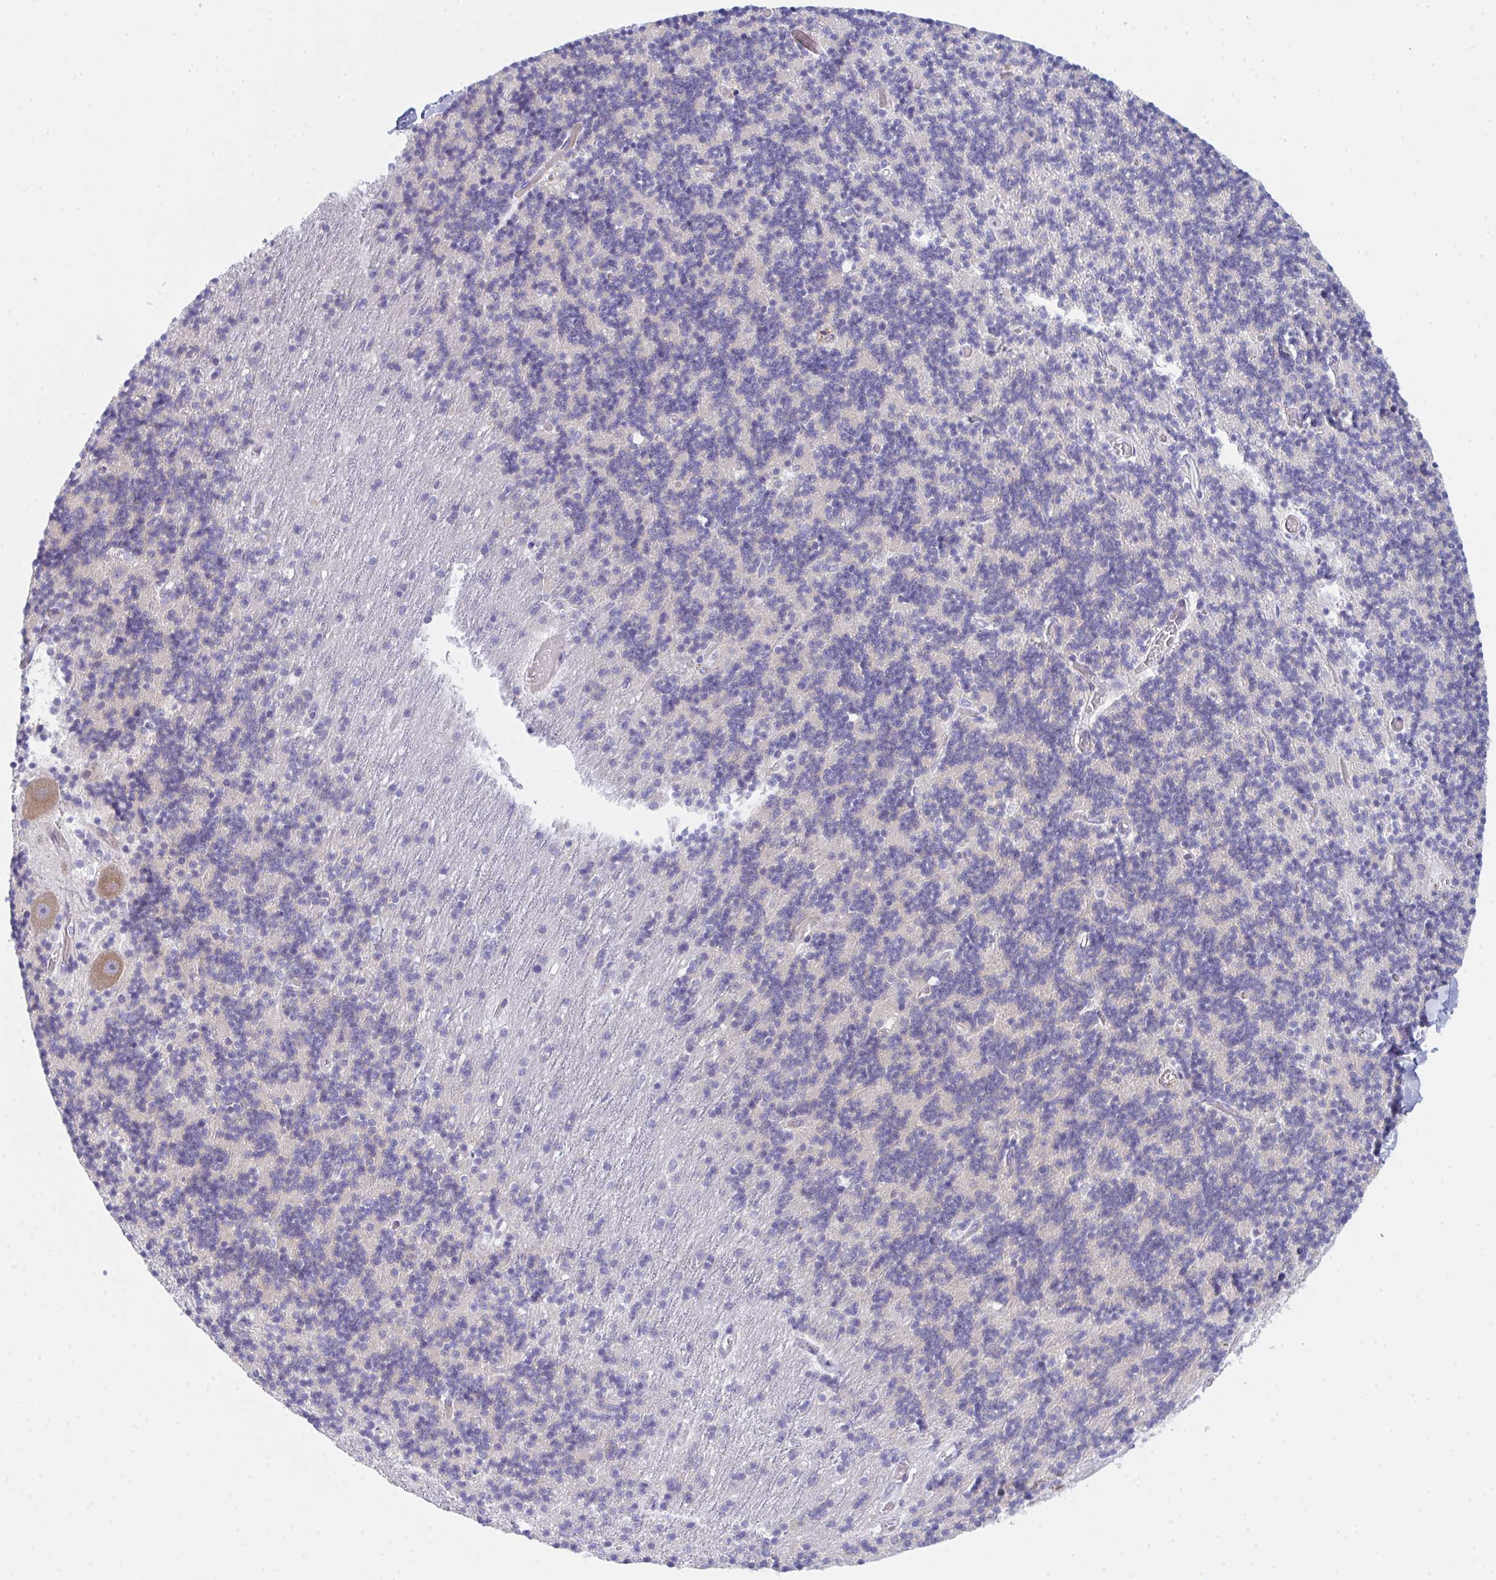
{"staining": {"intensity": "negative", "quantity": "none", "location": "none"}, "tissue": "cerebellum", "cell_type": "Cells in granular layer", "image_type": "normal", "snomed": [{"axis": "morphology", "description": "Normal tissue, NOS"}, {"axis": "topography", "description": "Cerebellum"}], "caption": "Immunohistochemistry image of benign cerebellum: cerebellum stained with DAB shows no significant protein positivity in cells in granular layer.", "gene": "CEP170B", "patient": {"sex": "male", "age": 54}}